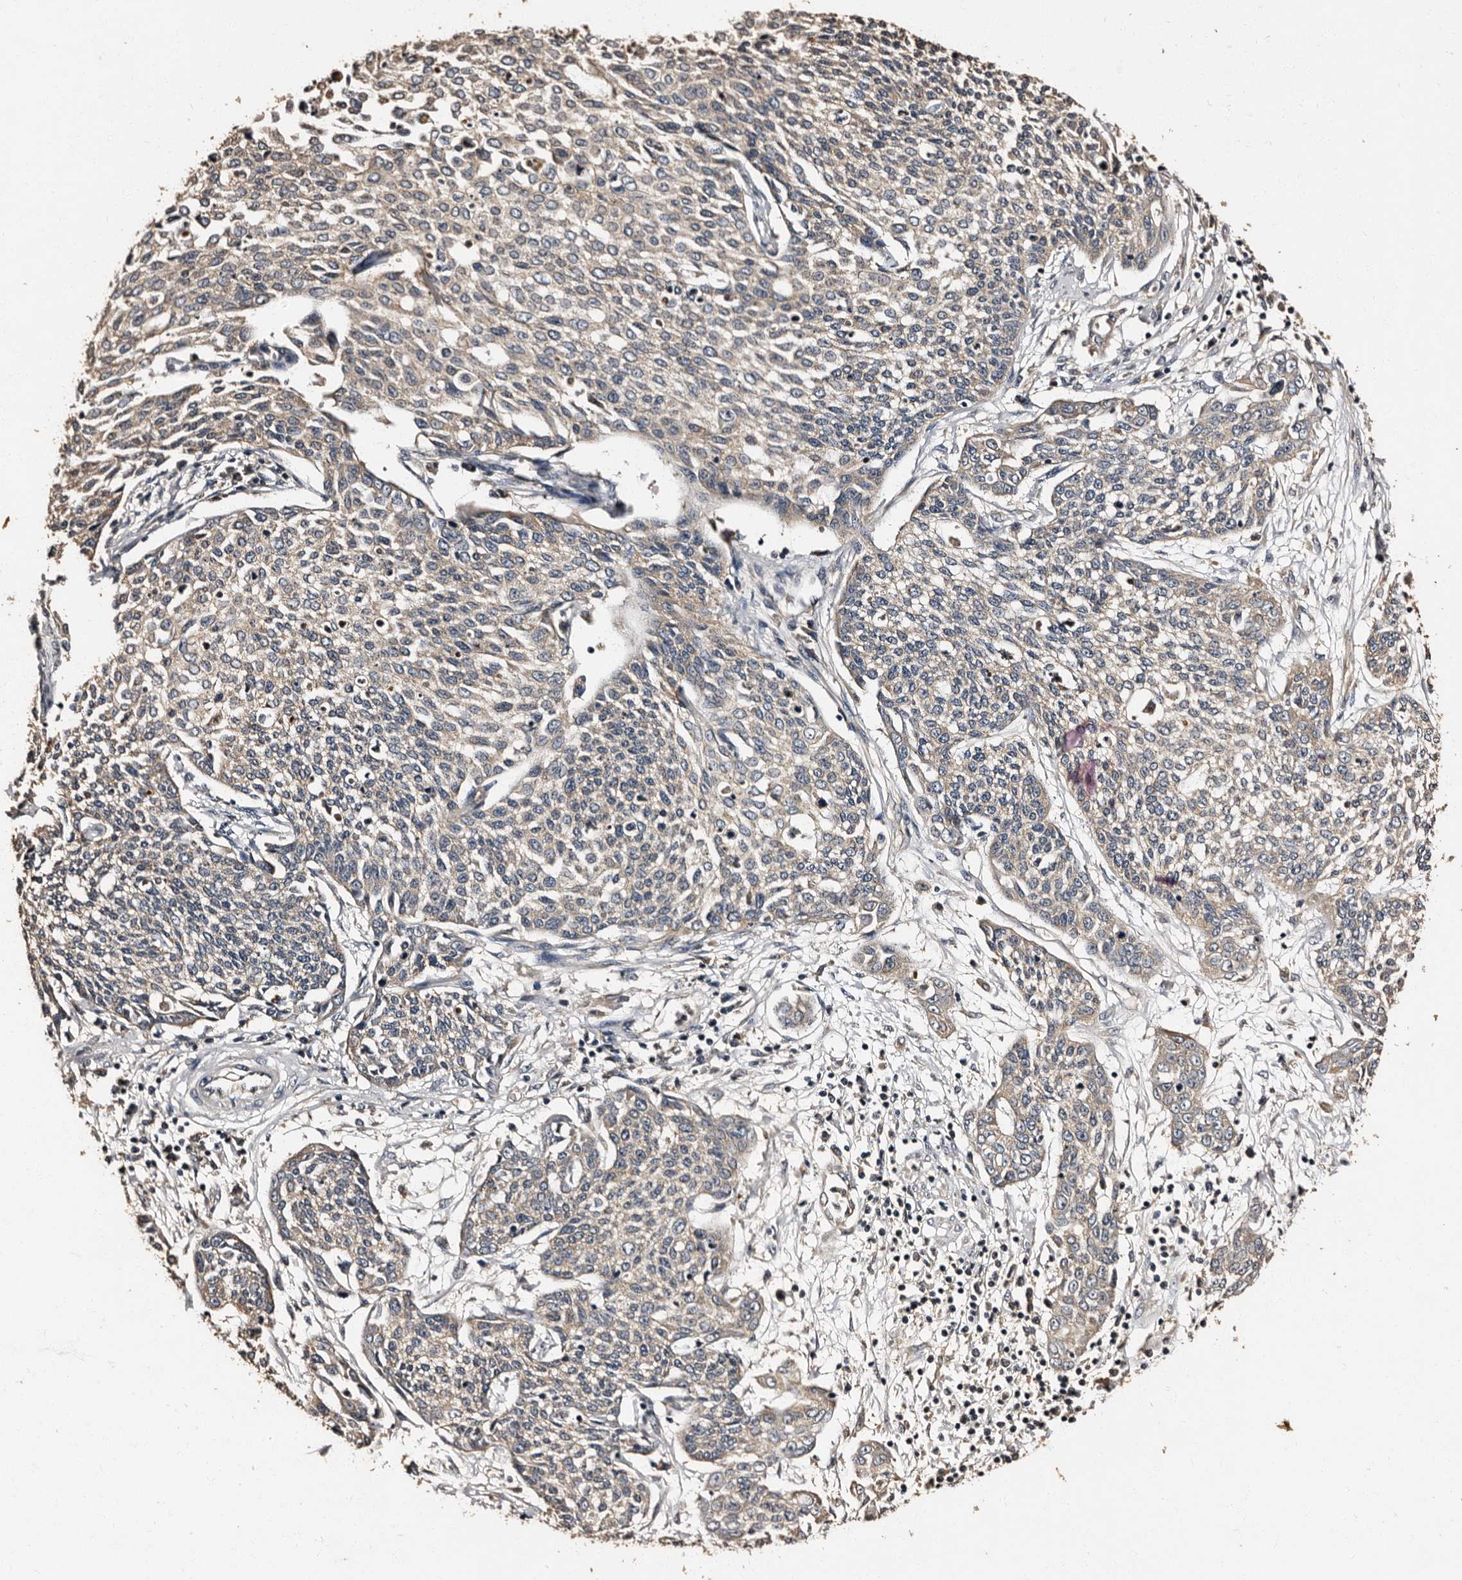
{"staining": {"intensity": "weak", "quantity": "<25%", "location": "cytoplasmic/membranous"}, "tissue": "cervical cancer", "cell_type": "Tumor cells", "image_type": "cancer", "snomed": [{"axis": "morphology", "description": "Squamous cell carcinoma, NOS"}, {"axis": "topography", "description": "Cervix"}], "caption": "There is no significant positivity in tumor cells of cervical cancer (squamous cell carcinoma).", "gene": "ADCK5", "patient": {"sex": "female", "age": 34}}